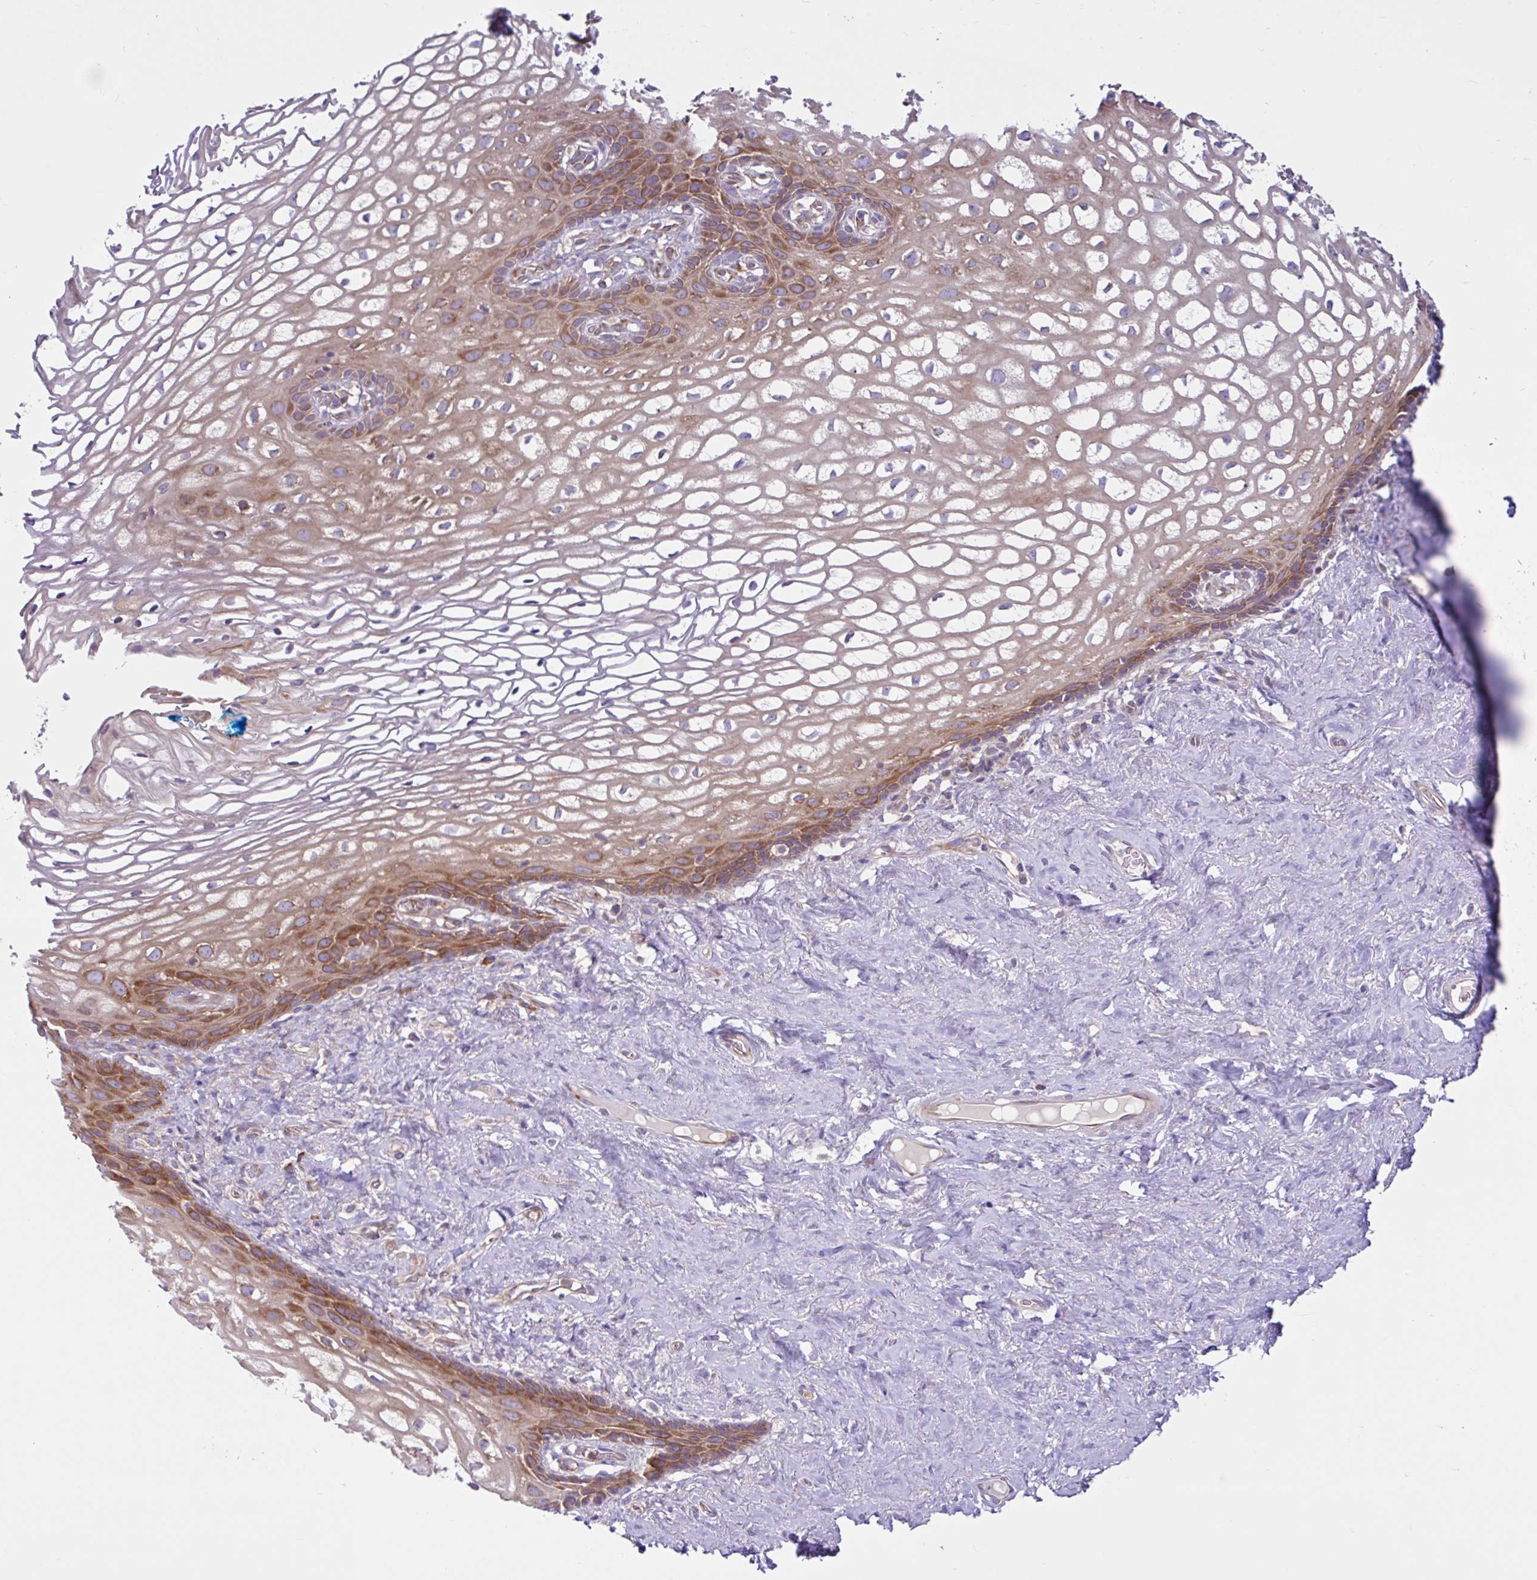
{"staining": {"intensity": "strong", "quantity": "25%-75%", "location": "cytoplasmic/membranous"}, "tissue": "vagina", "cell_type": "Squamous epithelial cells", "image_type": "normal", "snomed": [{"axis": "morphology", "description": "Normal tissue, NOS"}, {"axis": "morphology", "description": "Adenocarcinoma, NOS"}, {"axis": "topography", "description": "Rectum"}, {"axis": "topography", "description": "Vagina"}, {"axis": "topography", "description": "Peripheral nerve tissue"}], "caption": "Protein analysis of normal vagina displays strong cytoplasmic/membranous staining in approximately 25%-75% of squamous epithelial cells. The staining was performed using DAB, with brown indicating positive protein expression. Nuclei are stained blue with hematoxylin.", "gene": "LARS1", "patient": {"sex": "female", "age": 71}}